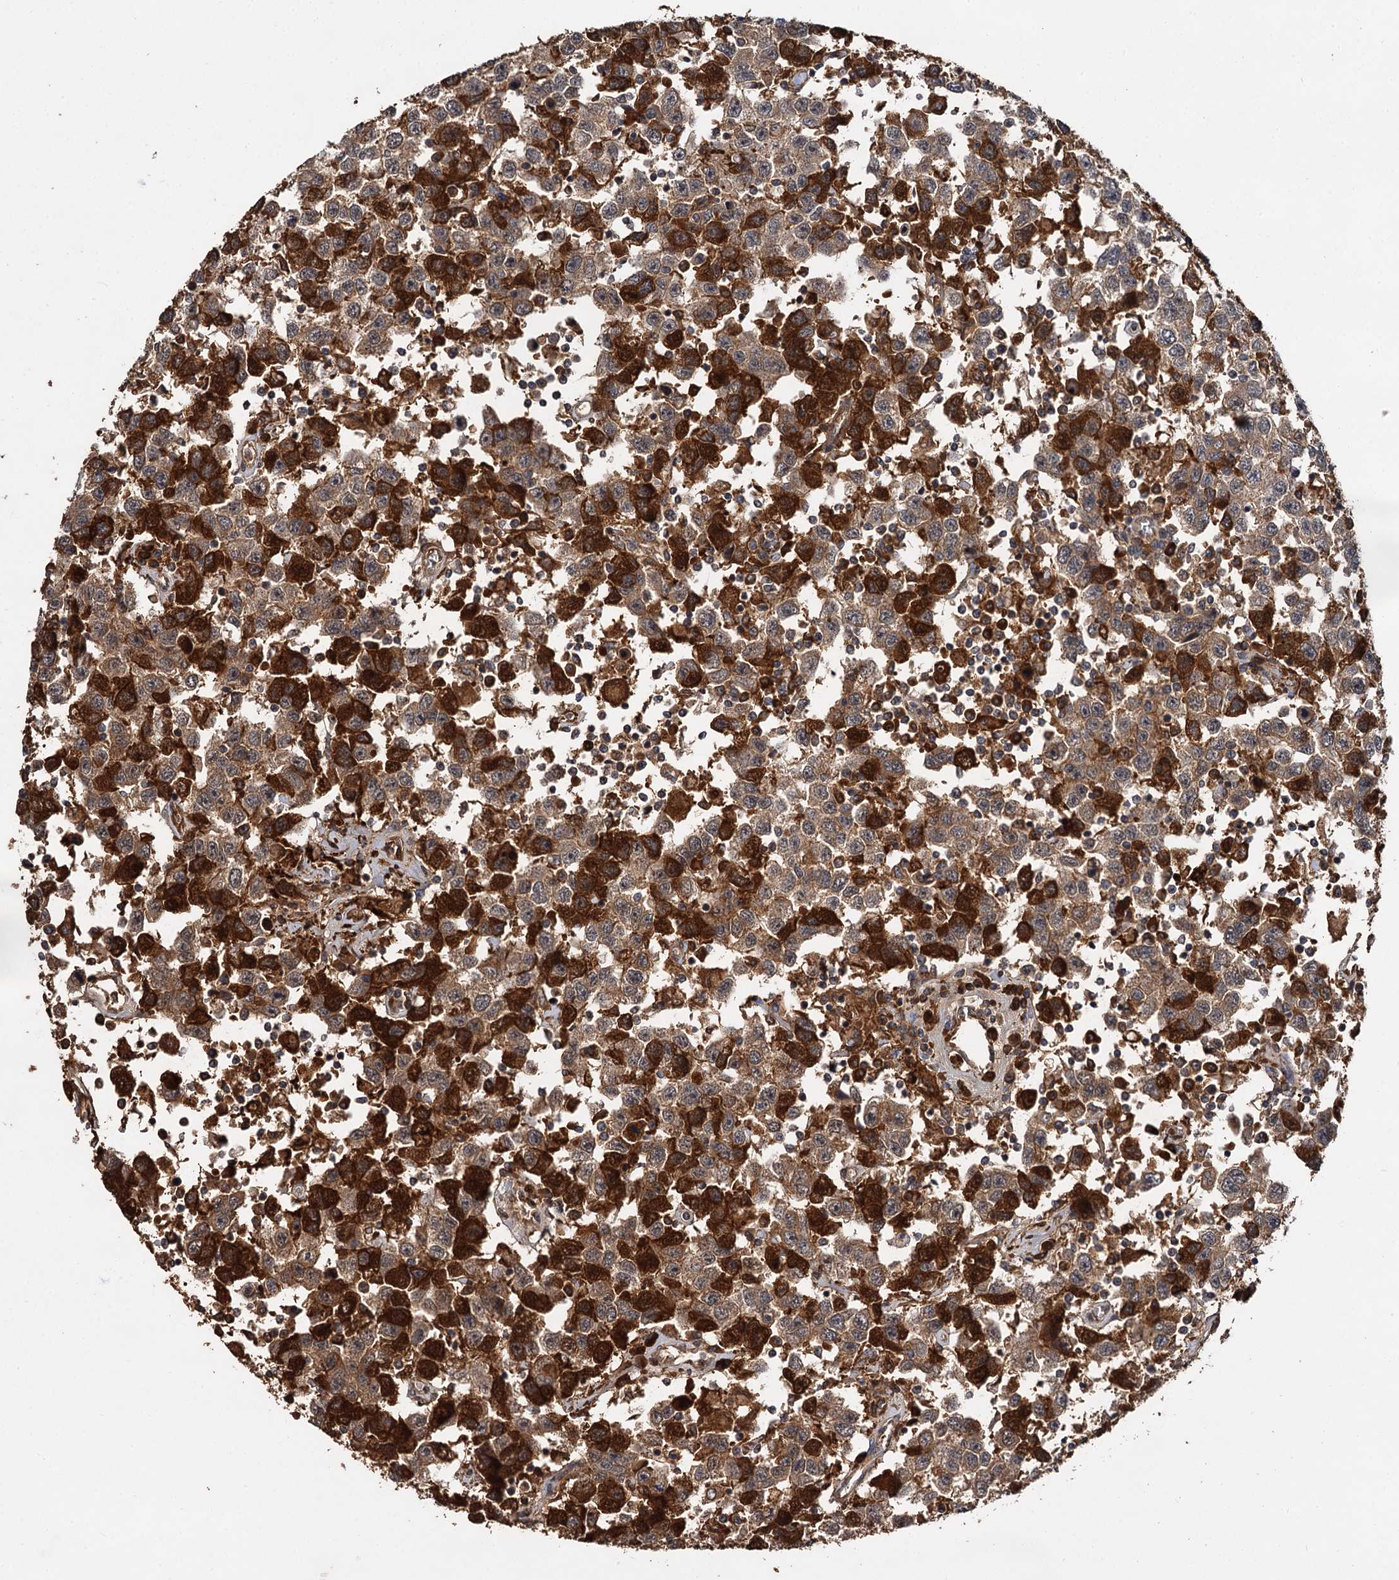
{"staining": {"intensity": "strong", "quantity": "25%-75%", "location": "cytoplasmic/membranous"}, "tissue": "testis cancer", "cell_type": "Tumor cells", "image_type": "cancer", "snomed": [{"axis": "morphology", "description": "Seminoma, NOS"}, {"axis": "topography", "description": "Testis"}], "caption": "A high amount of strong cytoplasmic/membranous staining is appreciated in about 25%-75% of tumor cells in testis seminoma tissue.", "gene": "MBD6", "patient": {"sex": "male", "age": 41}}